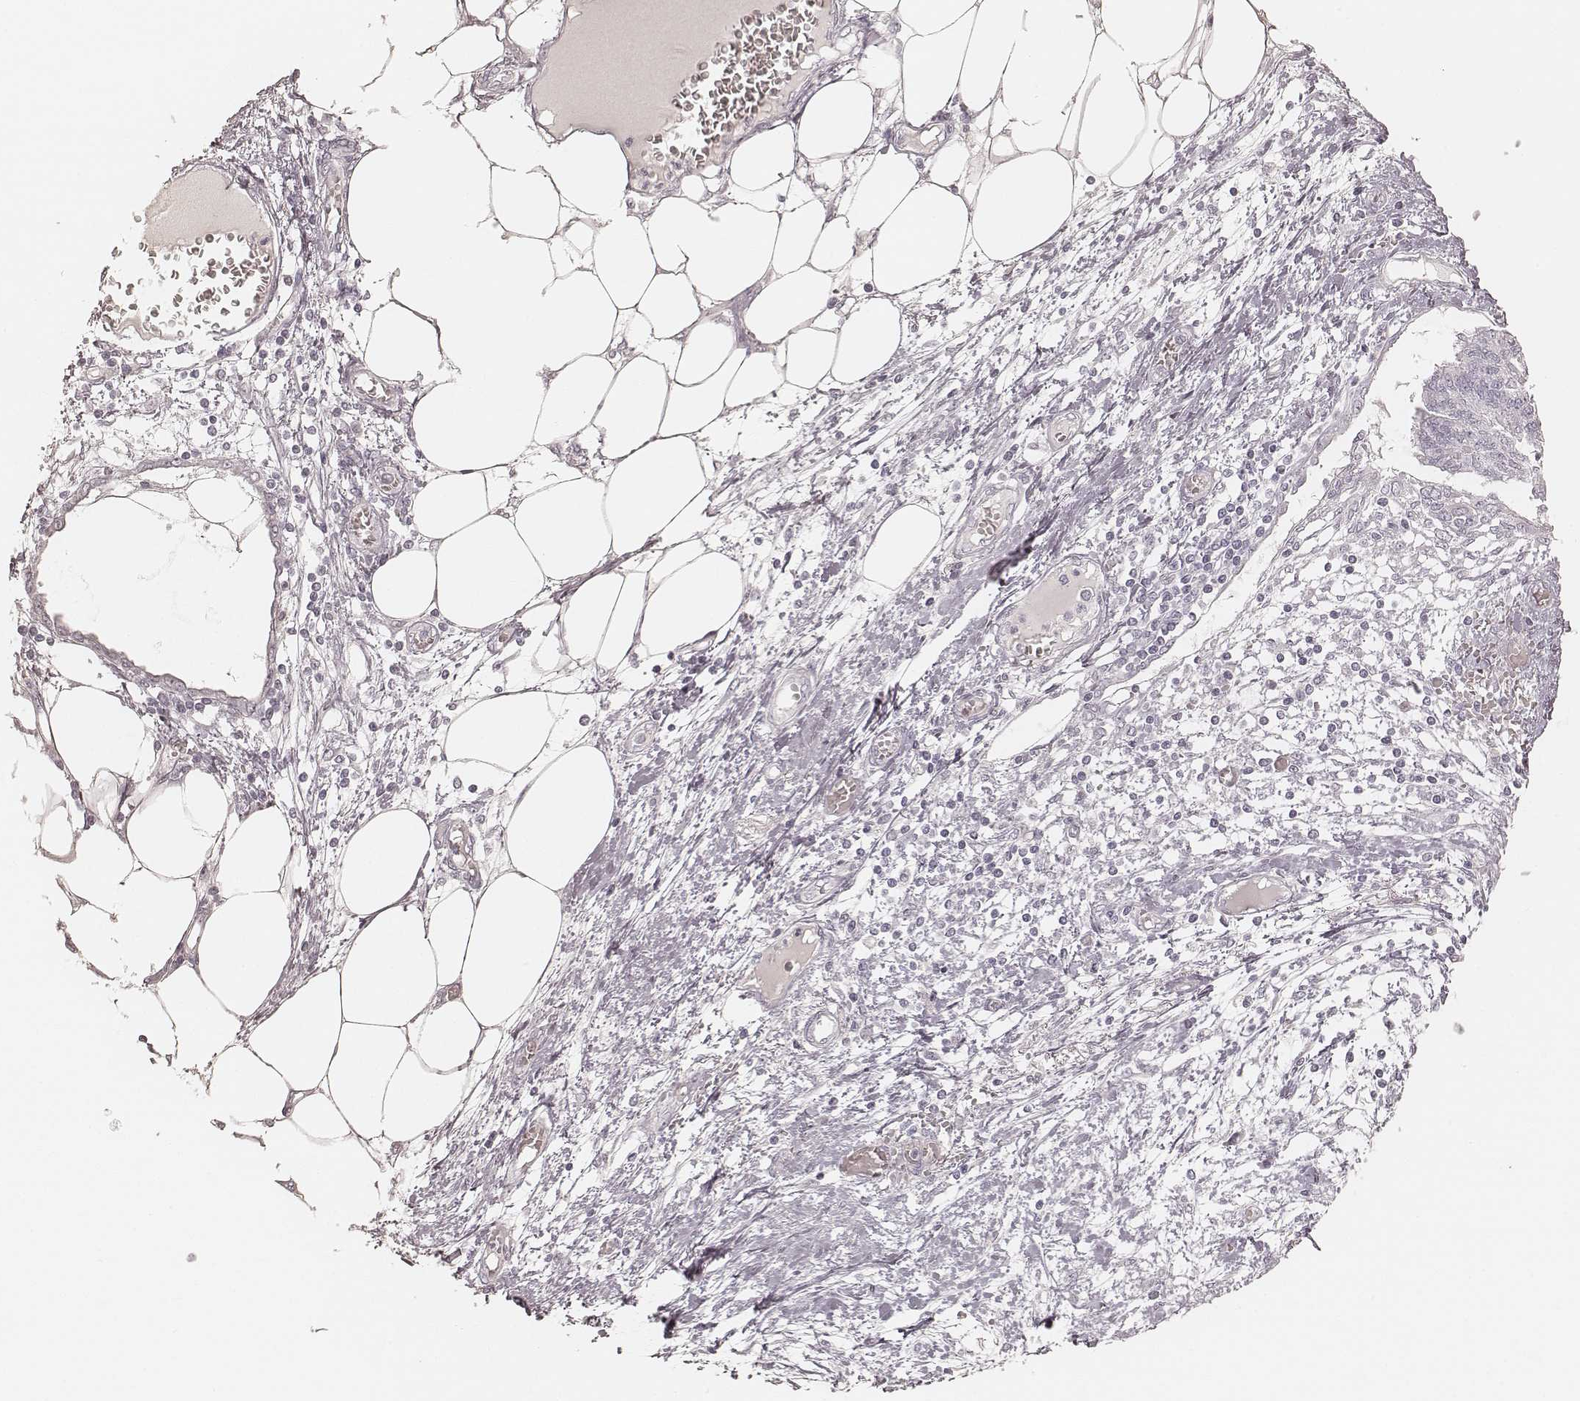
{"staining": {"intensity": "negative", "quantity": "none", "location": "none"}, "tissue": "endometrial cancer", "cell_type": "Tumor cells", "image_type": "cancer", "snomed": [{"axis": "morphology", "description": "Adenocarcinoma, NOS"}, {"axis": "morphology", "description": "Adenocarcinoma, metastatic, NOS"}, {"axis": "topography", "description": "Adipose tissue"}, {"axis": "topography", "description": "Endometrium"}], "caption": "Tumor cells show no significant staining in metastatic adenocarcinoma (endometrial). (Brightfield microscopy of DAB (3,3'-diaminobenzidine) IHC at high magnification).", "gene": "TEX37", "patient": {"sex": "female", "age": 67}}